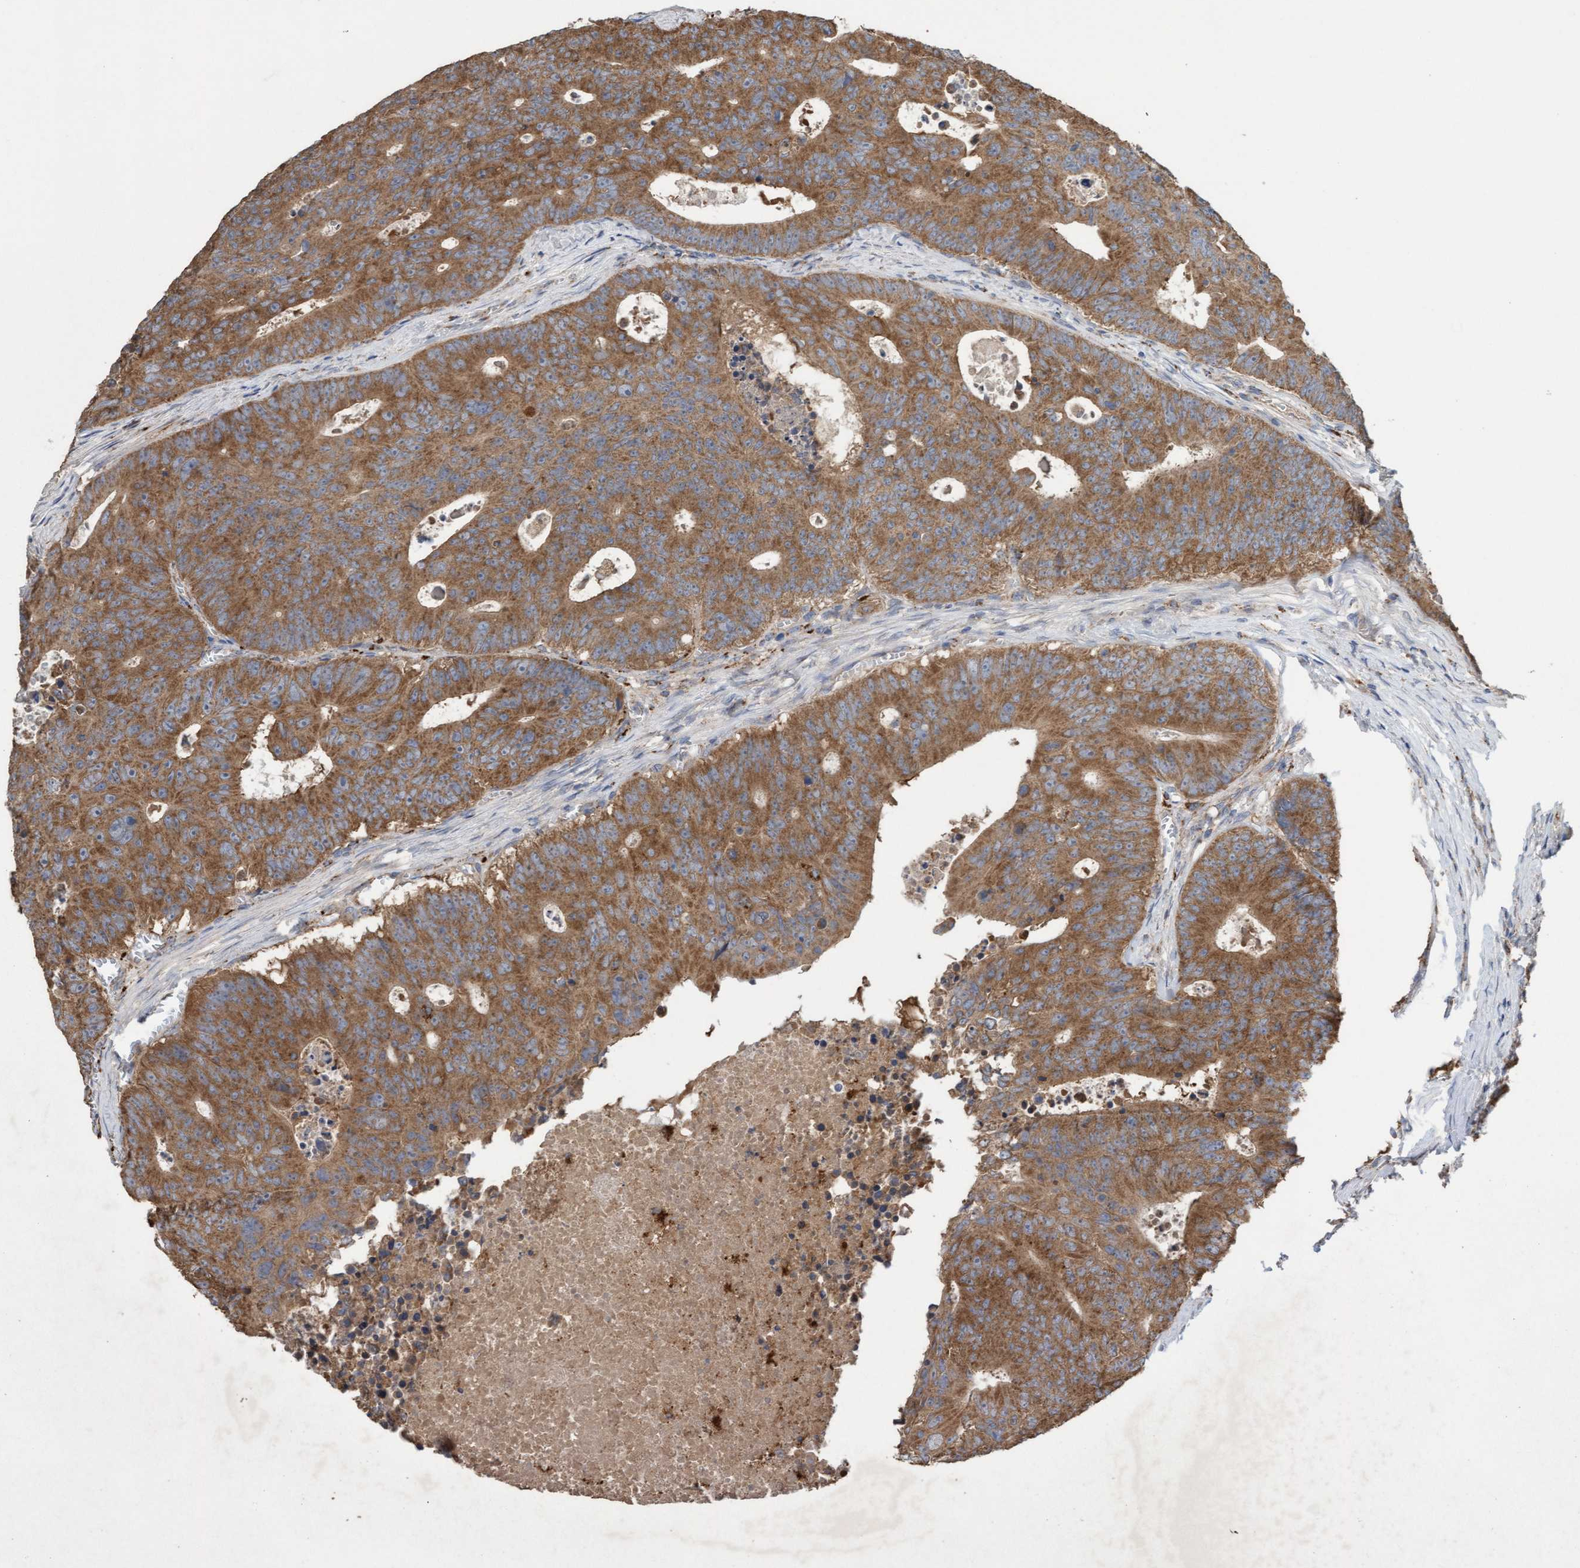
{"staining": {"intensity": "moderate", "quantity": ">75%", "location": "cytoplasmic/membranous"}, "tissue": "colorectal cancer", "cell_type": "Tumor cells", "image_type": "cancer", "snomed": [{"axis": "morphology", "description": "Adenocarcinoma, NOS"}, {"axis": "topography", "description": "Colon"}], "caption": "Colorectal cancer tissue reveals moderate cytoplasmic/membranous expression in about >75% of tumor cells The protein of interest is shown in brown color, while the nuclei are stained blue.", "gene": "ATPAF2", "patient": {"sex": "male", "age": 87}}